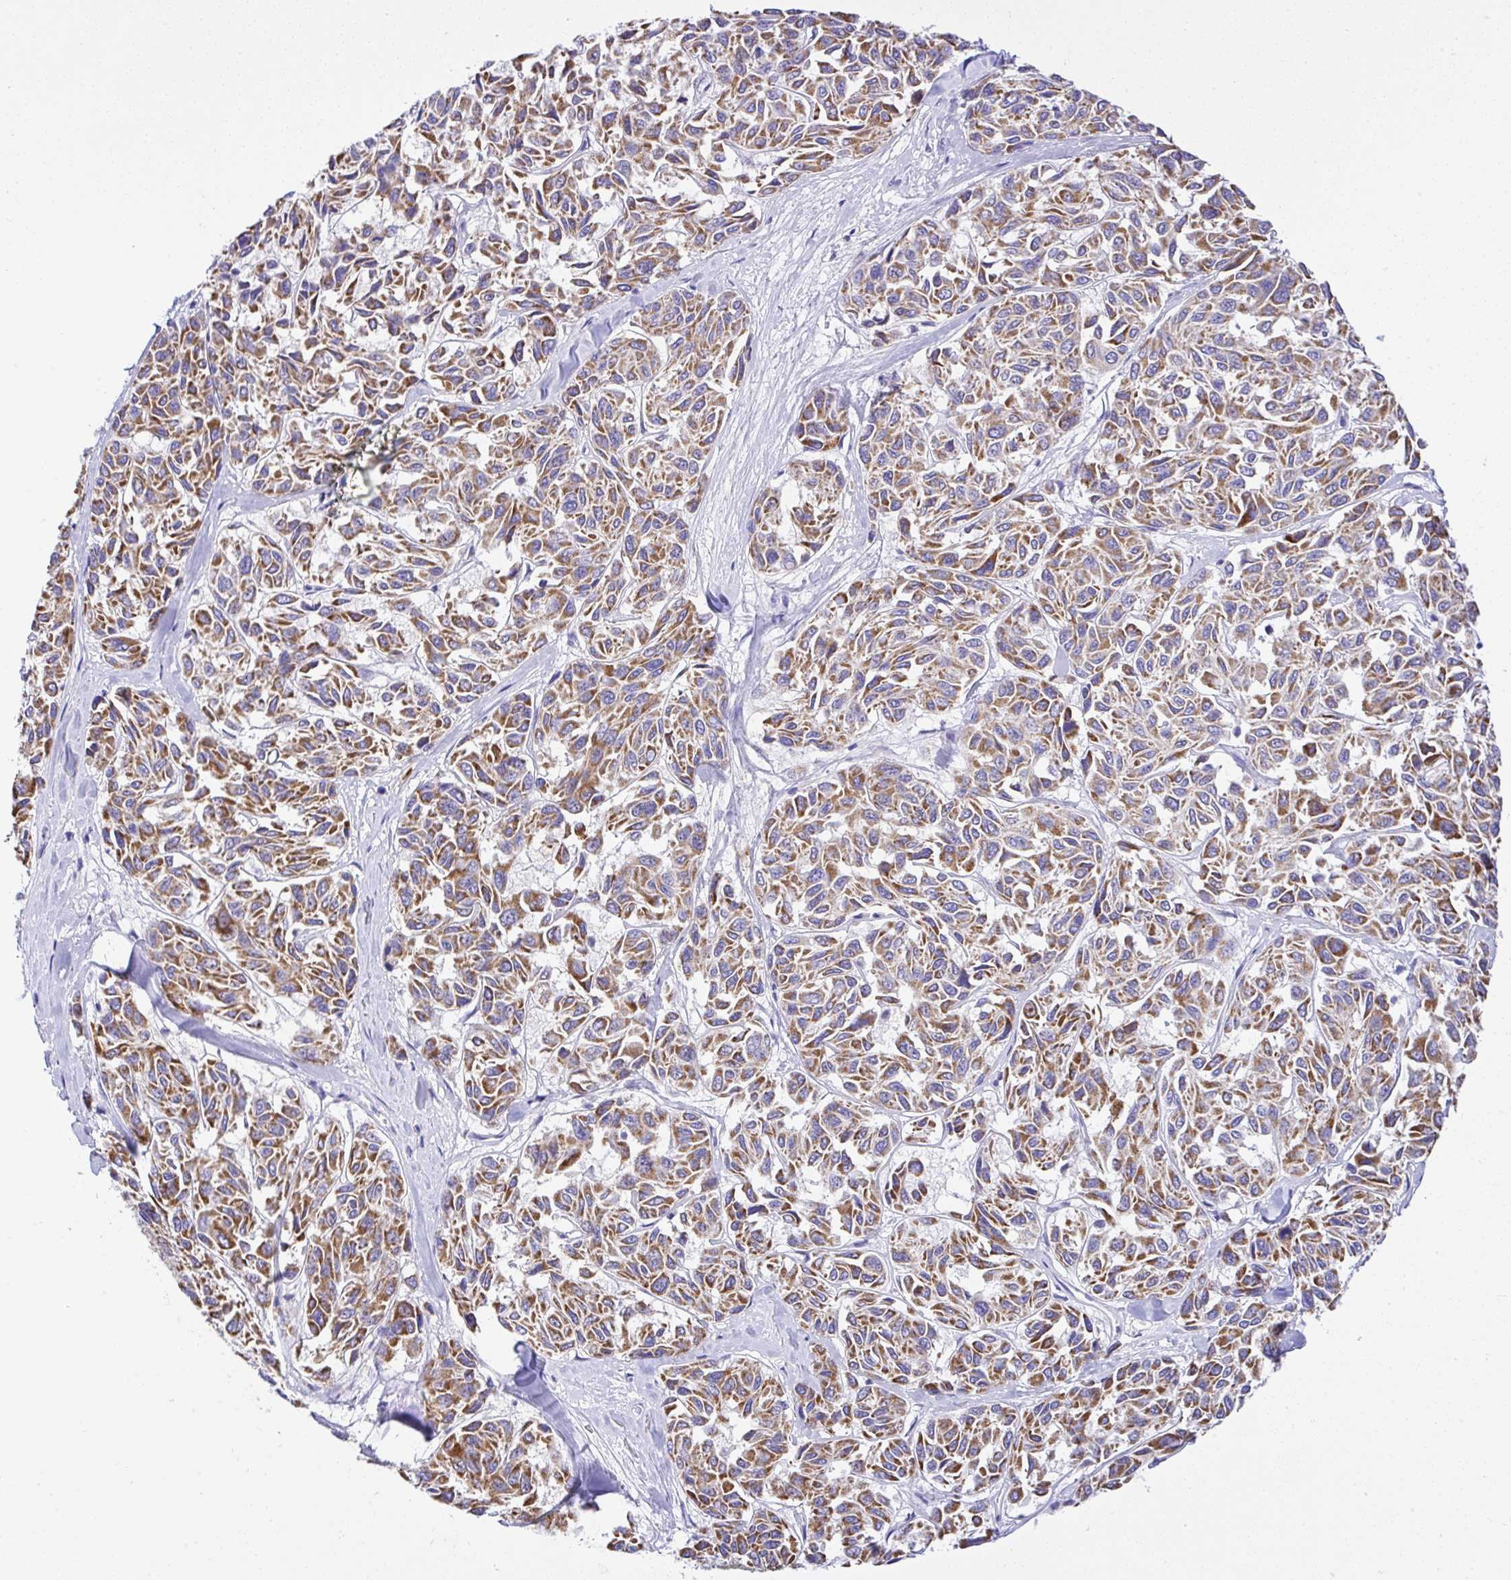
{"staining": {"intensity": "moderate", "quantity": ">75%", "location": "cytoplasmic/membranous"}, "tissue": "melanoma", "cell_type": "Tumor cells", "image_type": "cancer", "snomed": [{"axis": "morphology", "description": "Malignant melanoma, NOS"}, {"axis": "topography", "description": "Skin"}], "caption": "High-magnification brightfield microscopy of melanoma stained with DAB (brown) and counterstained with hematoxylin (blue). tumor cells exhibit moderate cytoplasmic/membranous expression is appreciated in about>75% of cells.", "gene": "SLC13A1", "patient": {"sex": "female", "age": 66}}